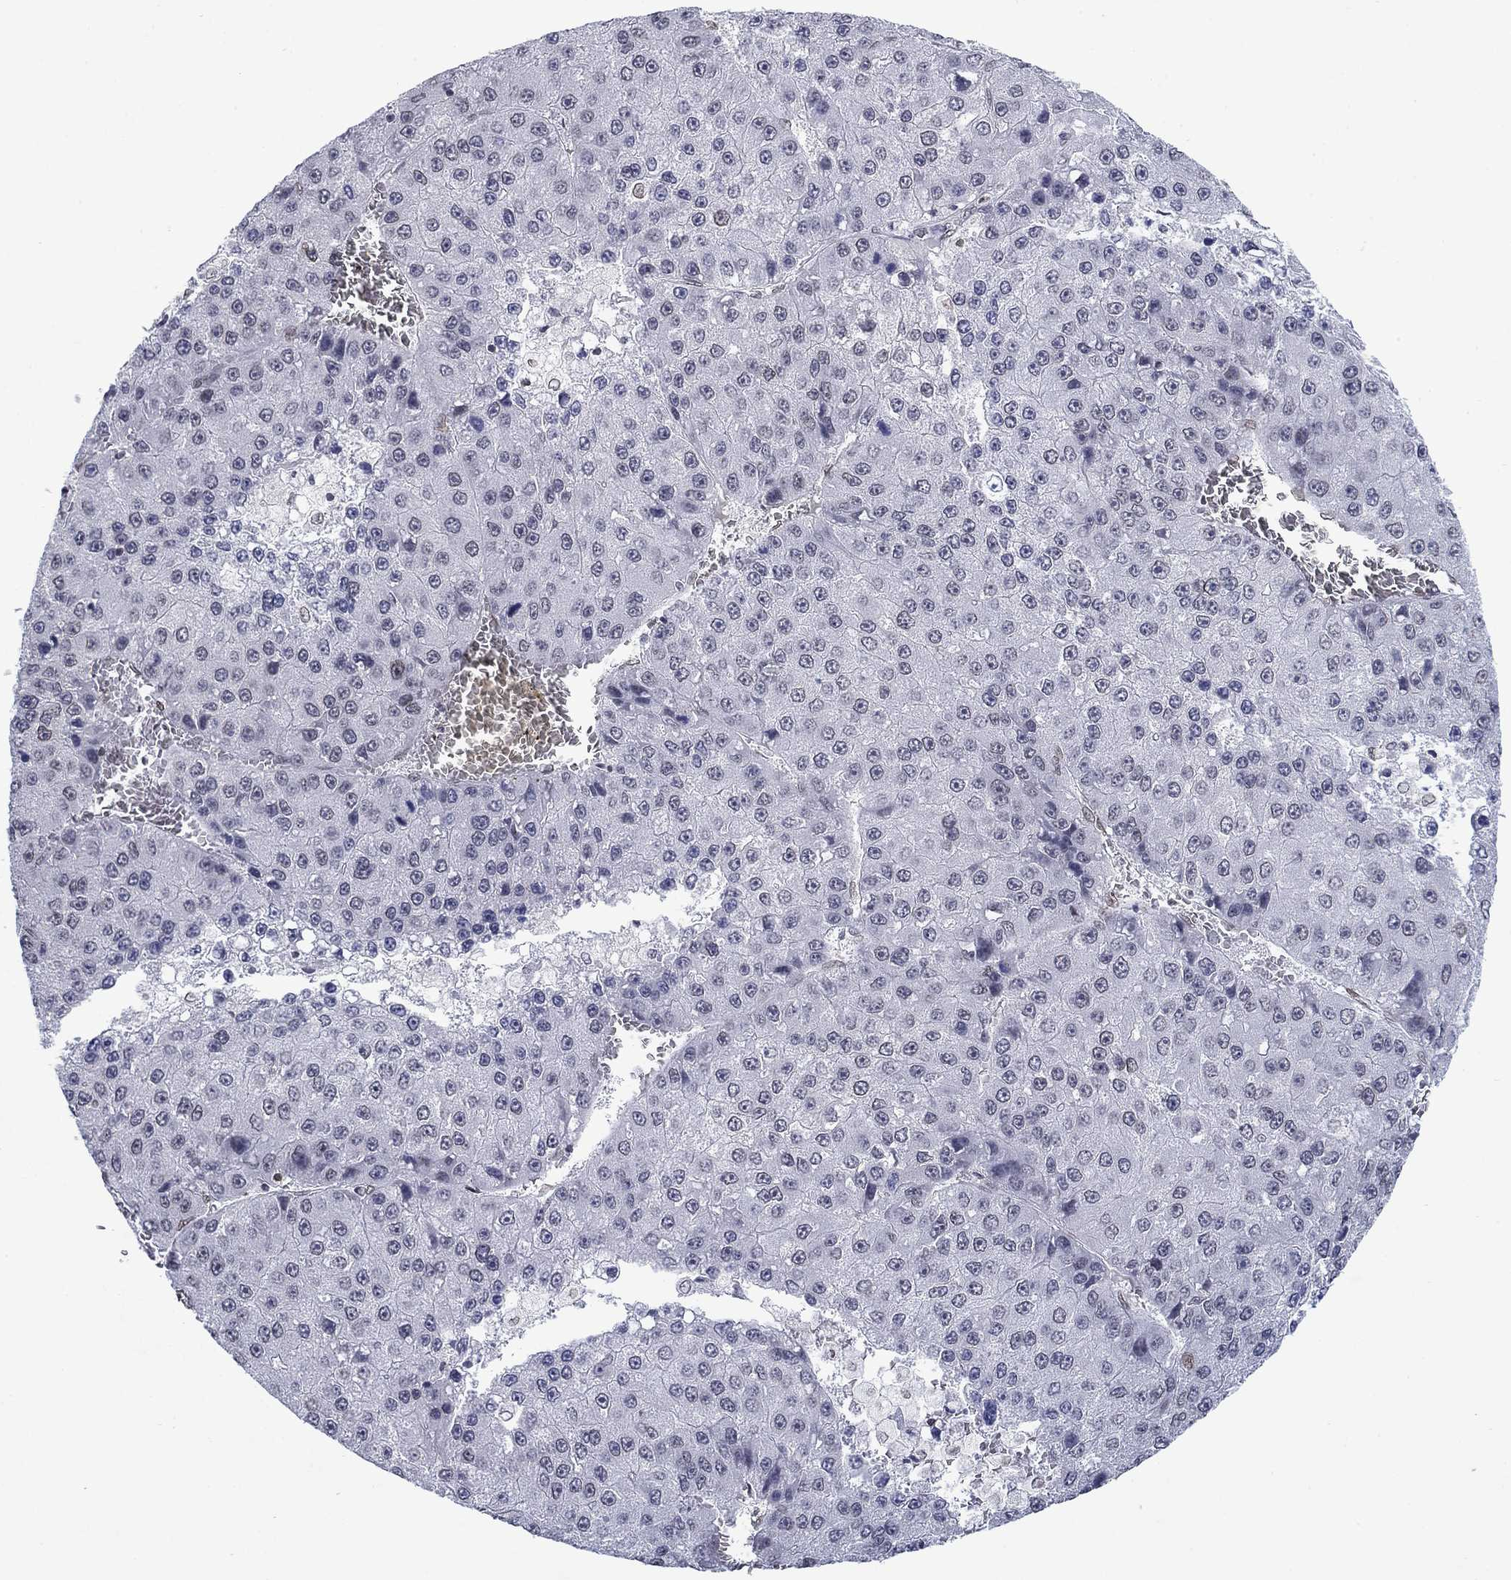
{"staining": {"intensity": "negative", "quantity": "none", "location": "none"}, "tissue": "liver cancer", "cell_type": "Tumor cells", "image_type": "cancer", "snomed": [{"axis": "morphology", "description": "Carcinoma, Hepatocellular, NOS"}, {"axis": "topography", "description": "Liver"}], "caption": "A histopathology image of human hepatocellular carcinoma (liver) is negative for staining in tumor cells.", "gene": "TOR1AIP1", "patient": {"sex": "female", "age": 73}}